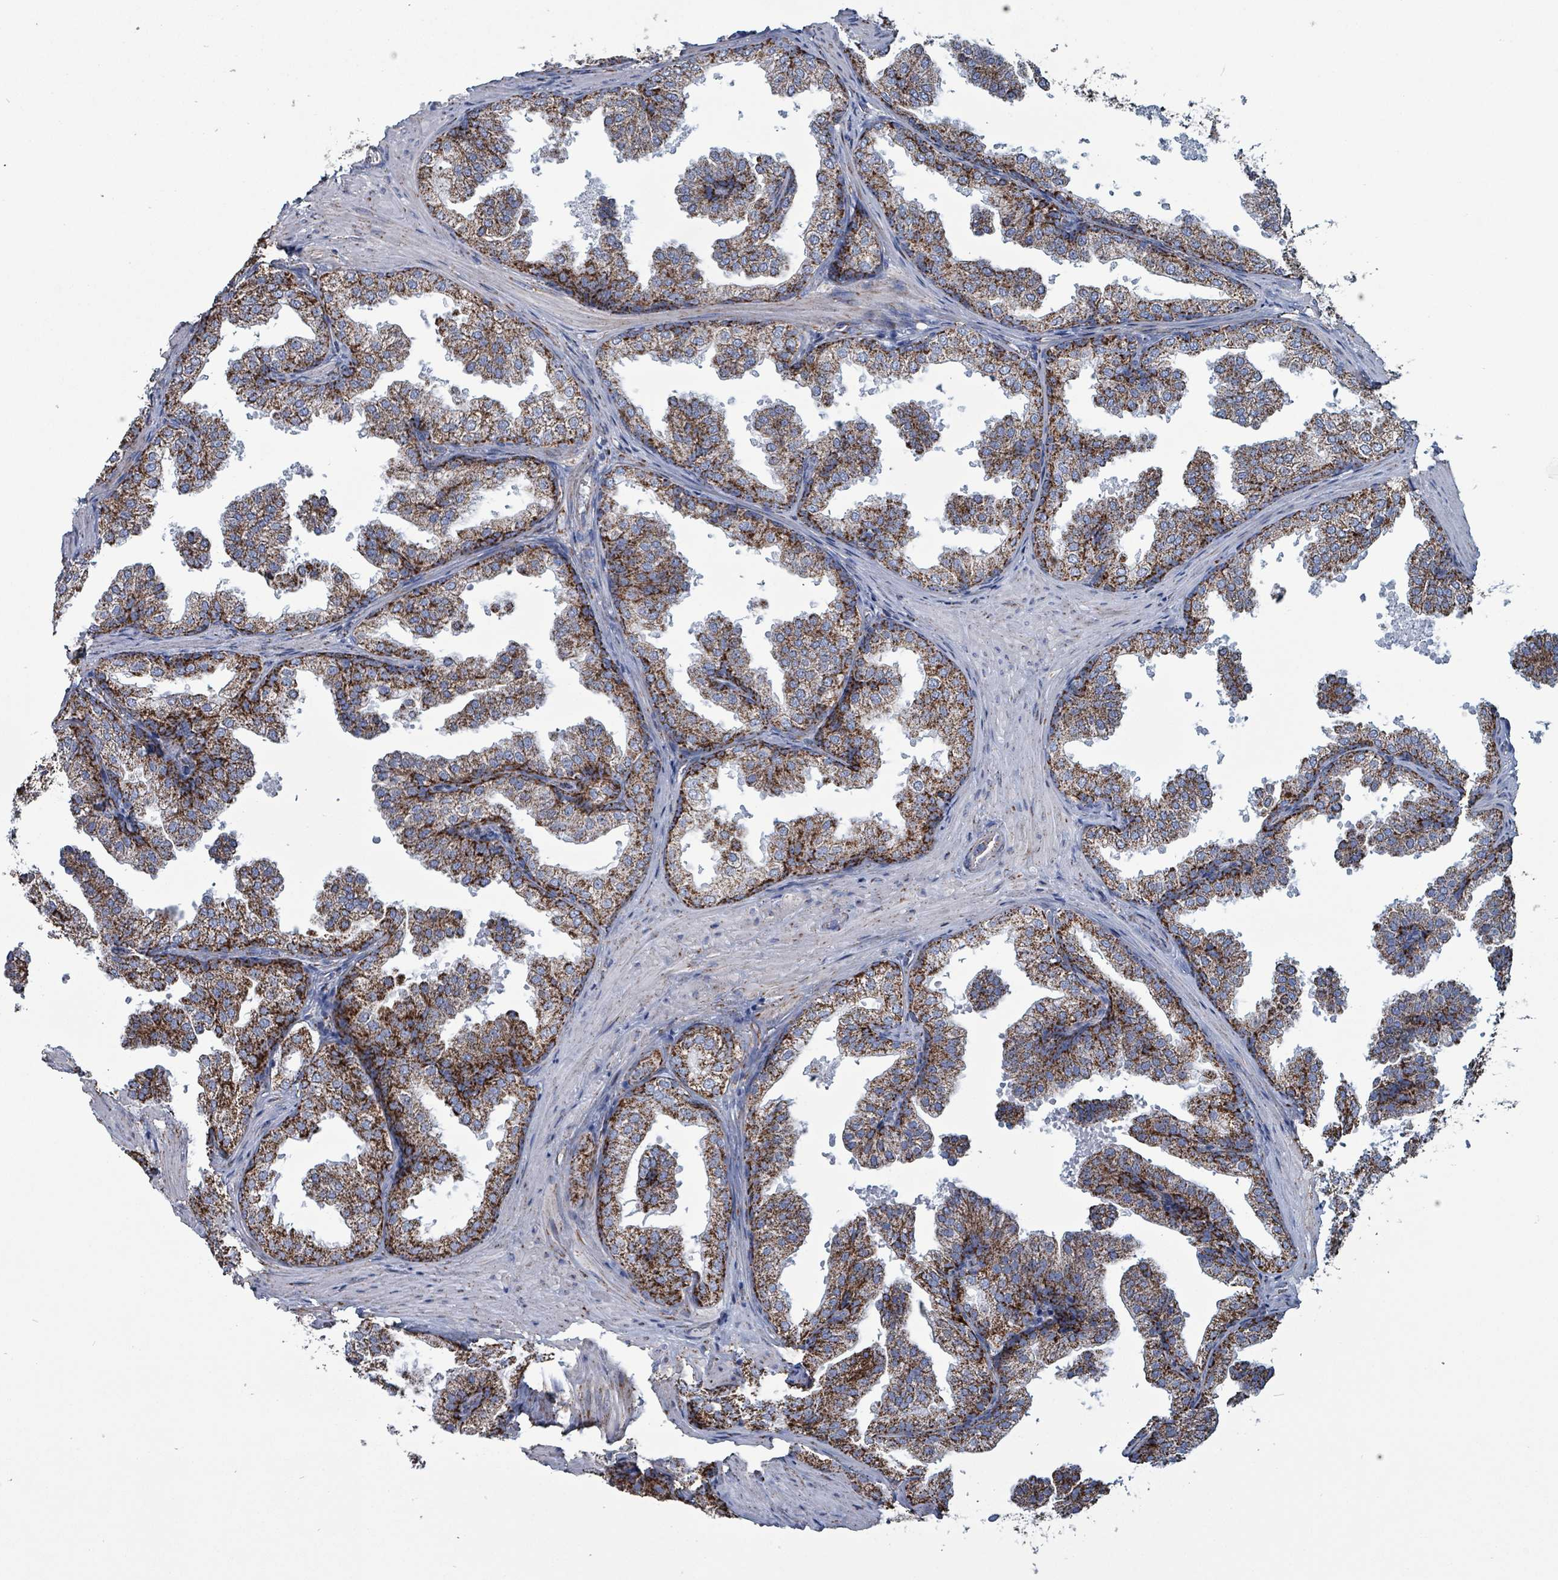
{"staining": {"intensity": "strong", "quantity": ">75%", "location": "cytoplasmic/membranous"}, "tissue": "prostate", "cell_type": "Glandular cells", "image_type": "normal", "snomed": [{"axis": "morphology", "description": "Normal tissue, NOS"}, {"axis": "topography", "description": "Prostate"}], "caption": "High-power microscopy captured an immunohistochemistry micrograph of normal prostate, revealing strong cytoplasmic/membranous expression in about >75% of glandular cells. The protein of interest is stained brown, and the nuclei are stained in blue (DAB IHC with brightfield microscopy, high magnification).", "gene": "IDH3B", "patient": {"sex": "male", "age": 37}}